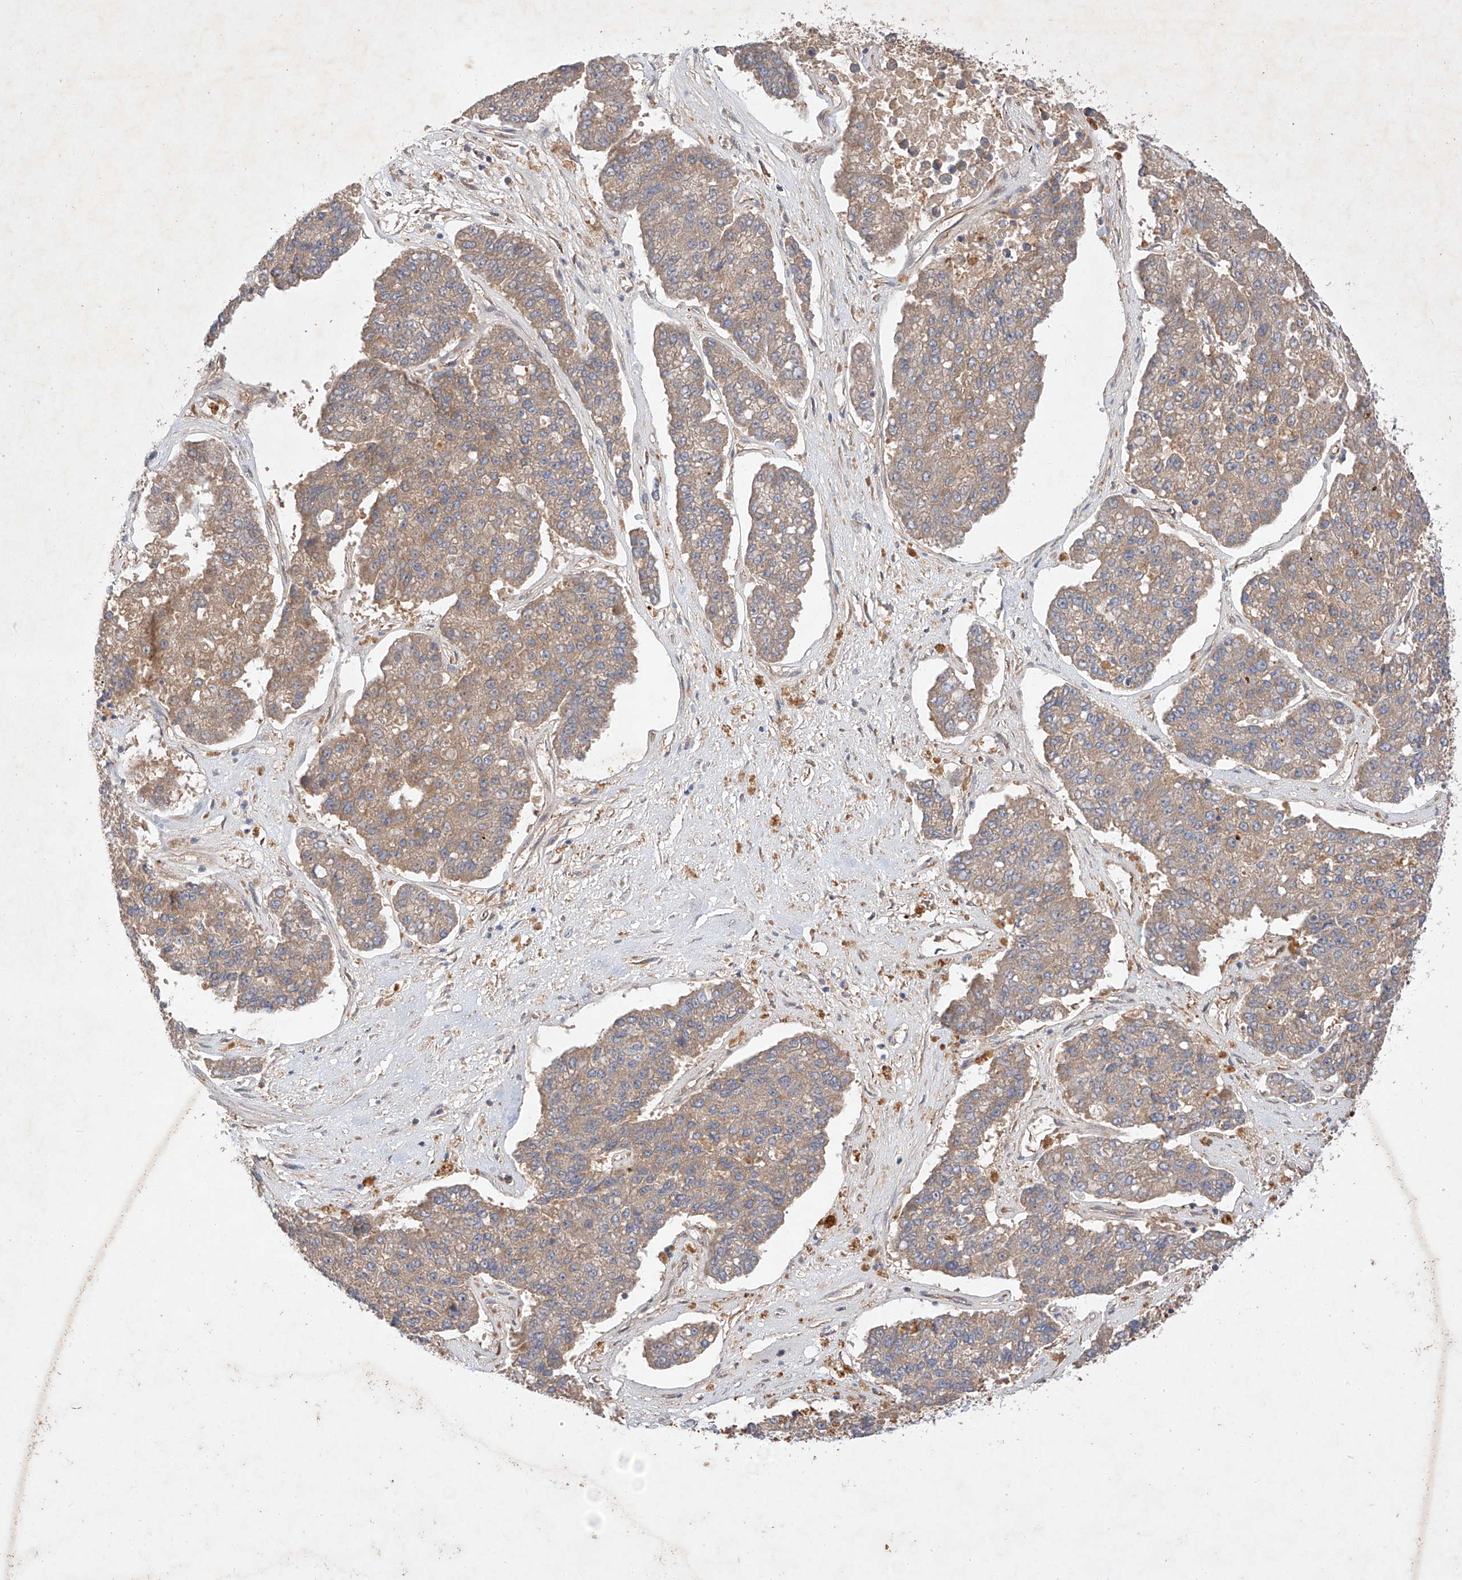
{"staining": {"intensity": "moderate", "quantity": ">75%", "location": "cytoplasmic/membranous"}, "tissue": "pancreatic cancer", "cell_type": "Tumor cells", "image_type": "cancer", "snomed": [{"axis": "morphology", "description": "Adenocarcinoma, NOS"}, {"axis": "topography", "description": "Pancreas"}], "caption": "Immunohistochemical staining of pancreatic adenocarcinoma demonstrates medium levels of moderate cytoplasmic/membranous staining in about >75% of tumor cells.", "gene": "RAB23", "patient": {"sex": "male", "age": 50}}